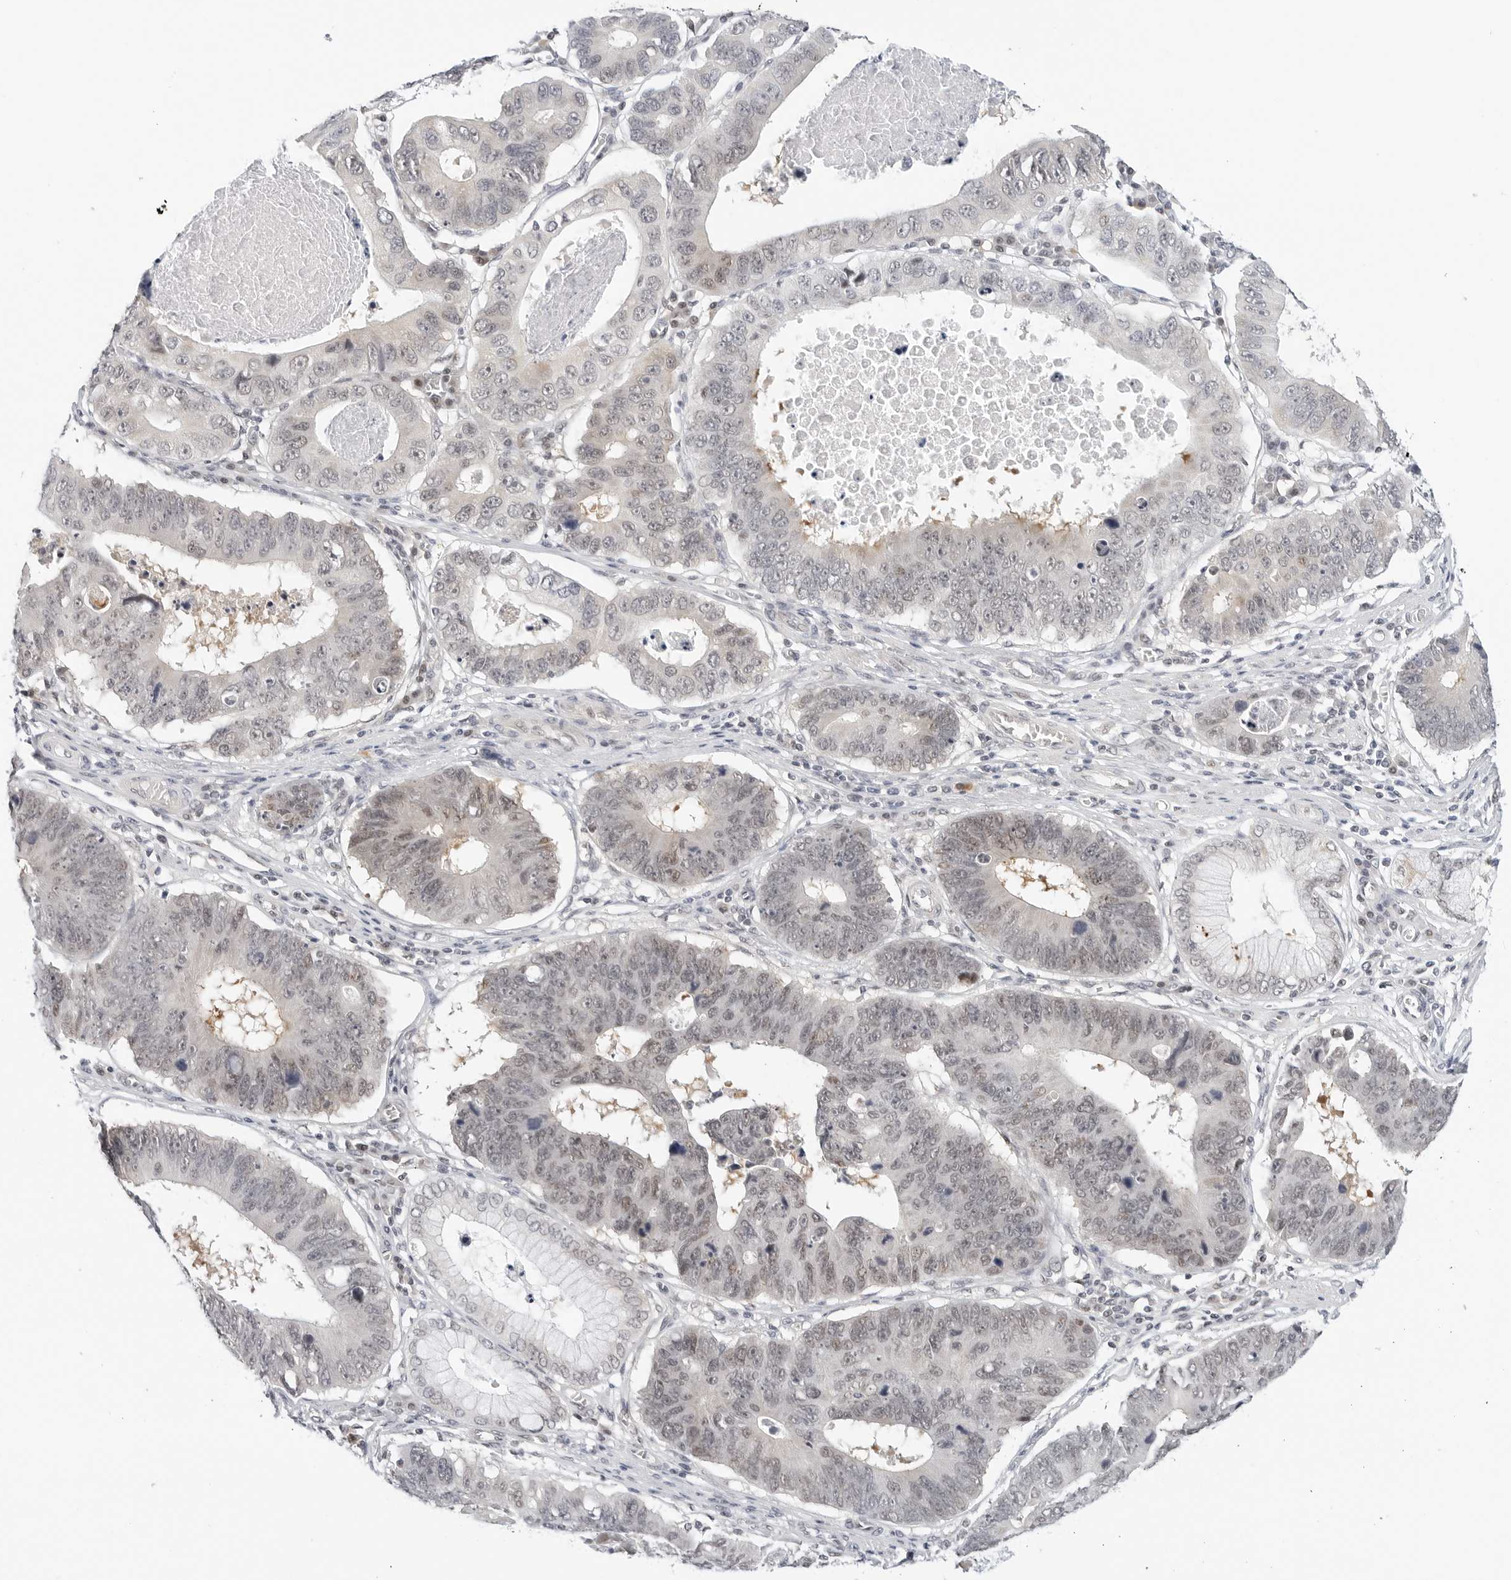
{"staining": {"intensity": "weak", "quantity": "<25%", "location": "nuclear"}, "tissue": "stomach cancer", "cell_type": "Tumor cells", "image_type": "cancer", "snomed": [{"axis": "morphology", "description": "Adenocarcinoma, NOS"}, {"axis": "topography", "description": "Stomach"}], "caption": "Tumor cells show no significant staining in stomach adenocarcinoma.", "gene": "TSEN2", "patient": {"sex": "male", "age": 59}}